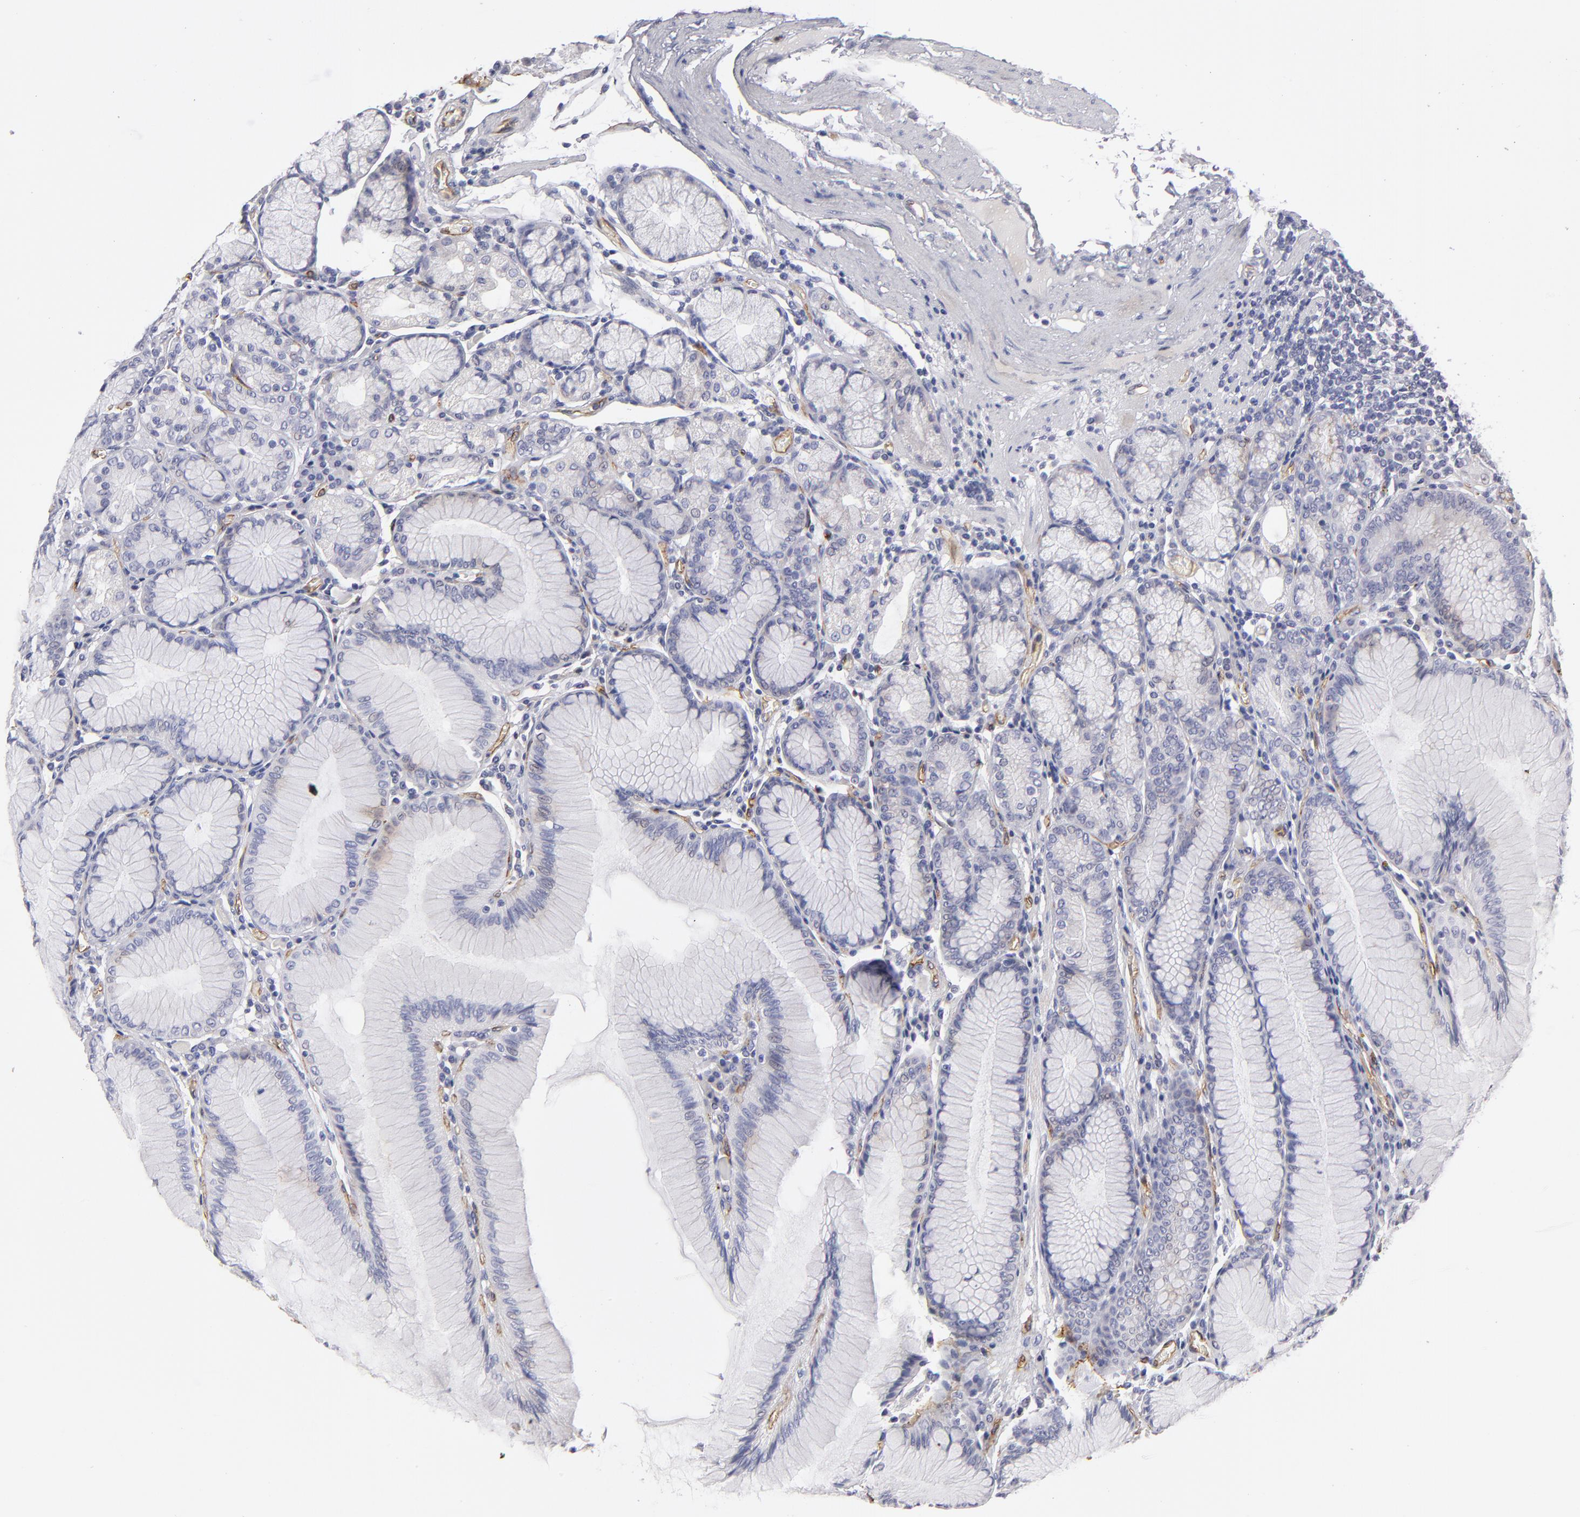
{"staining": {"intensity": "negative", "quantity": "none", "location": "none"}, "tissue": "stomach", "cell_type": "Glandular cells", "image_type": "normal", "snomed": [{"axis": "morphology", "description": "Normal tissue, NOS"}, {"axis": "topography", "description": "Stomach, lower"}], "caption": "Immunohistochemistry (IHC) histopathology image of normal stomach: stomach stained with DAB shows no significant protein positivity in glandular cells.", "gene": "PLVAP", "patient": {"sex": "female", "age": 93}}